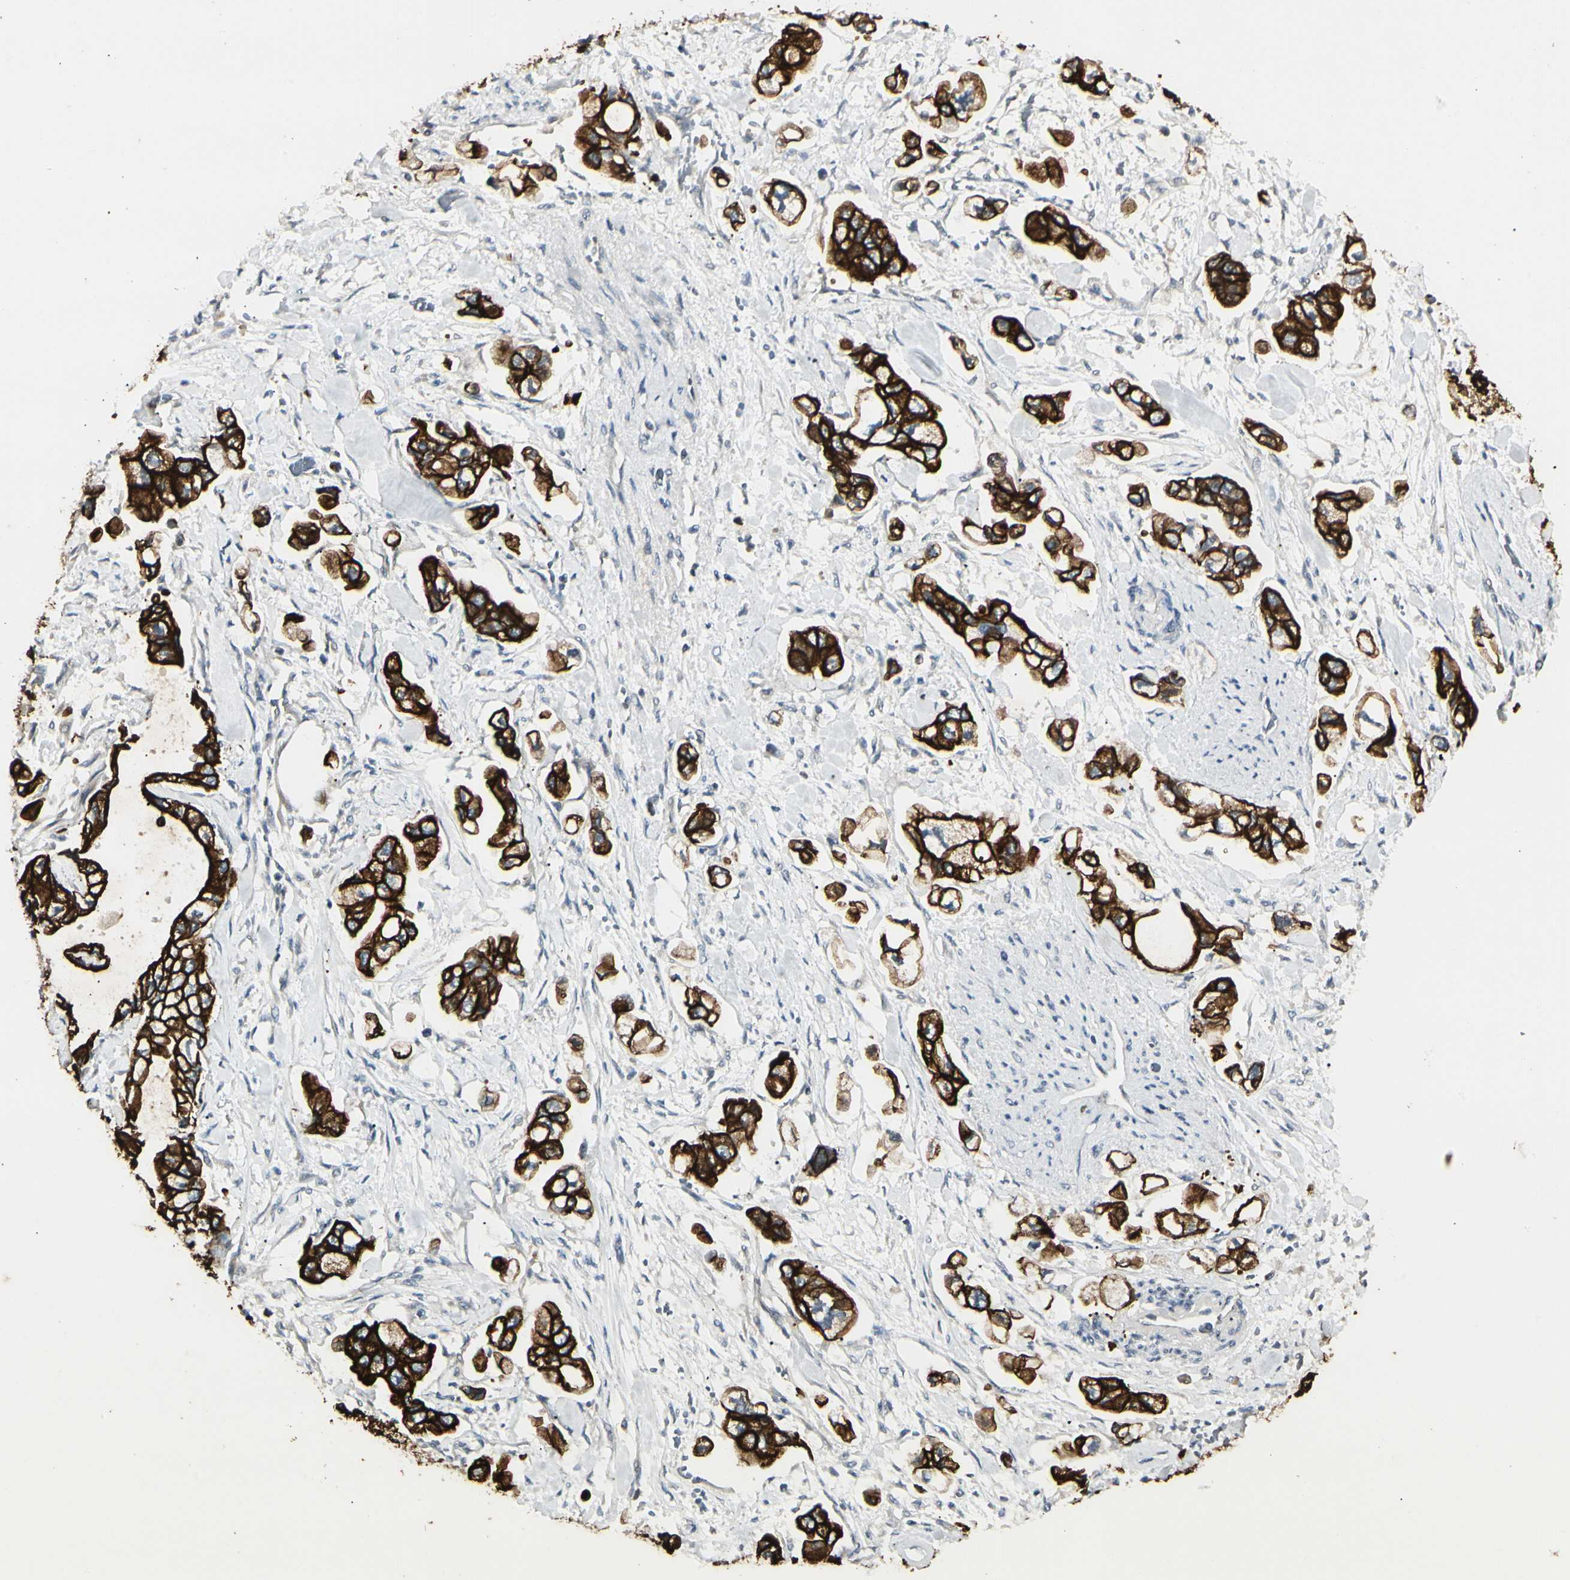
{"staining": {"intensity": "strong", "quantity": ">75%", "location": "cytoplasmic/membranous"}, "tissue": "stomach cancer", "cell_type": "Tumor cells", "image_type": "cancer", "snomed": [{"axis": "morphology", "description": "Adenocarcinoma, NOS"}, {"axis": "topography", "description": "Stomach"}], "caption": "Human adenocarcinoma (stomach) stained with a protein marker exhibits strong staining in tumor cells.", "gene": "SKIL", "patient": {"sex": "male", "age": 62}}